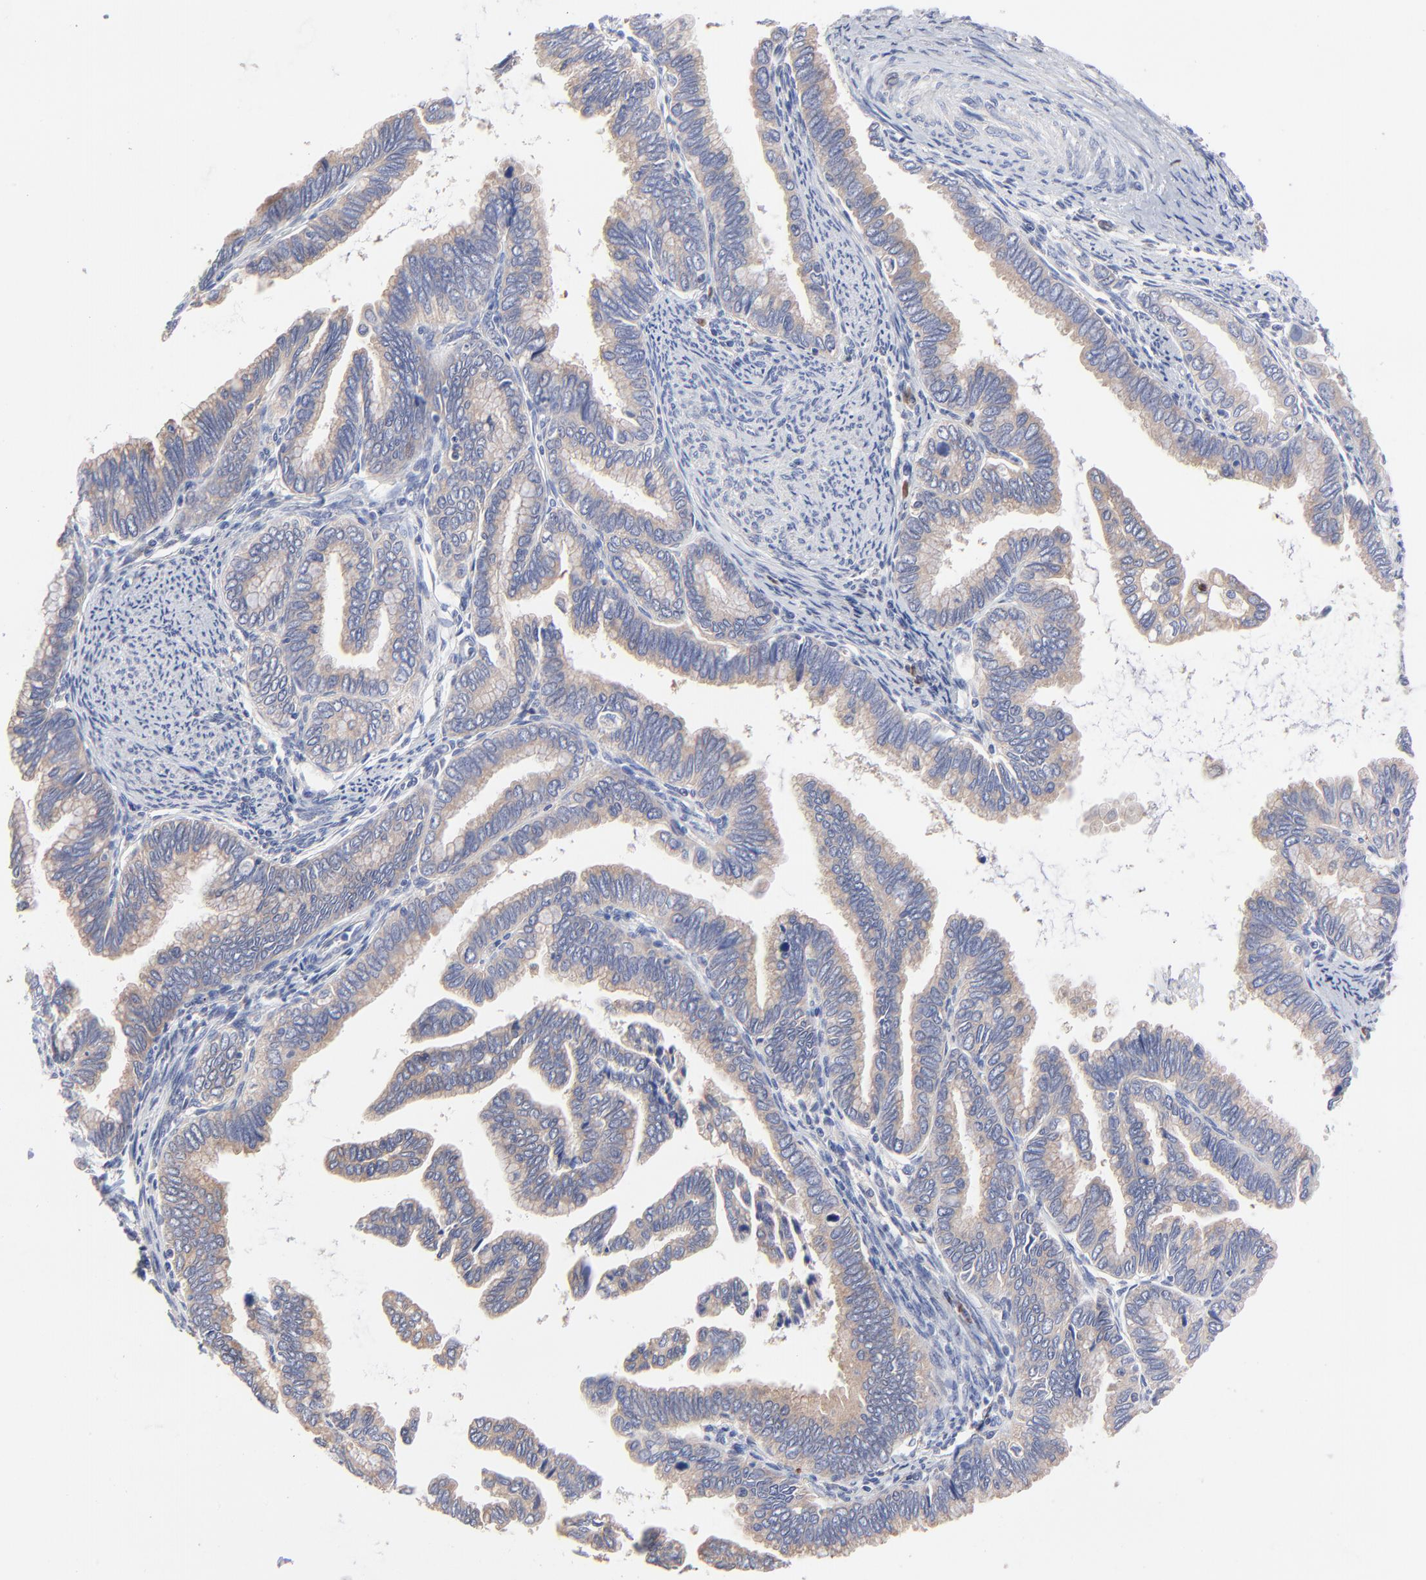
{"staining": {"intensity": "moderate", "quantity": ">75%", "location": "cytoplasmic/membranous"}, "tissue": "cervical cancer", "cell_type": "Tumor cells", "image_type": "cancer", "snomed": [{"axis": "morphology", "description": "Adenocarcinoma, NOS"}, {"axis": "topography", "description": "Cervix"}], "caption": "Tumor cells reveal moderate cytoplasmic/membranous expression in approximately >75% of cells in cervical cancer (adenocarcinoma).", "gene": "PPFIBP2", "patient": {"sex": "female", "age": 49}}